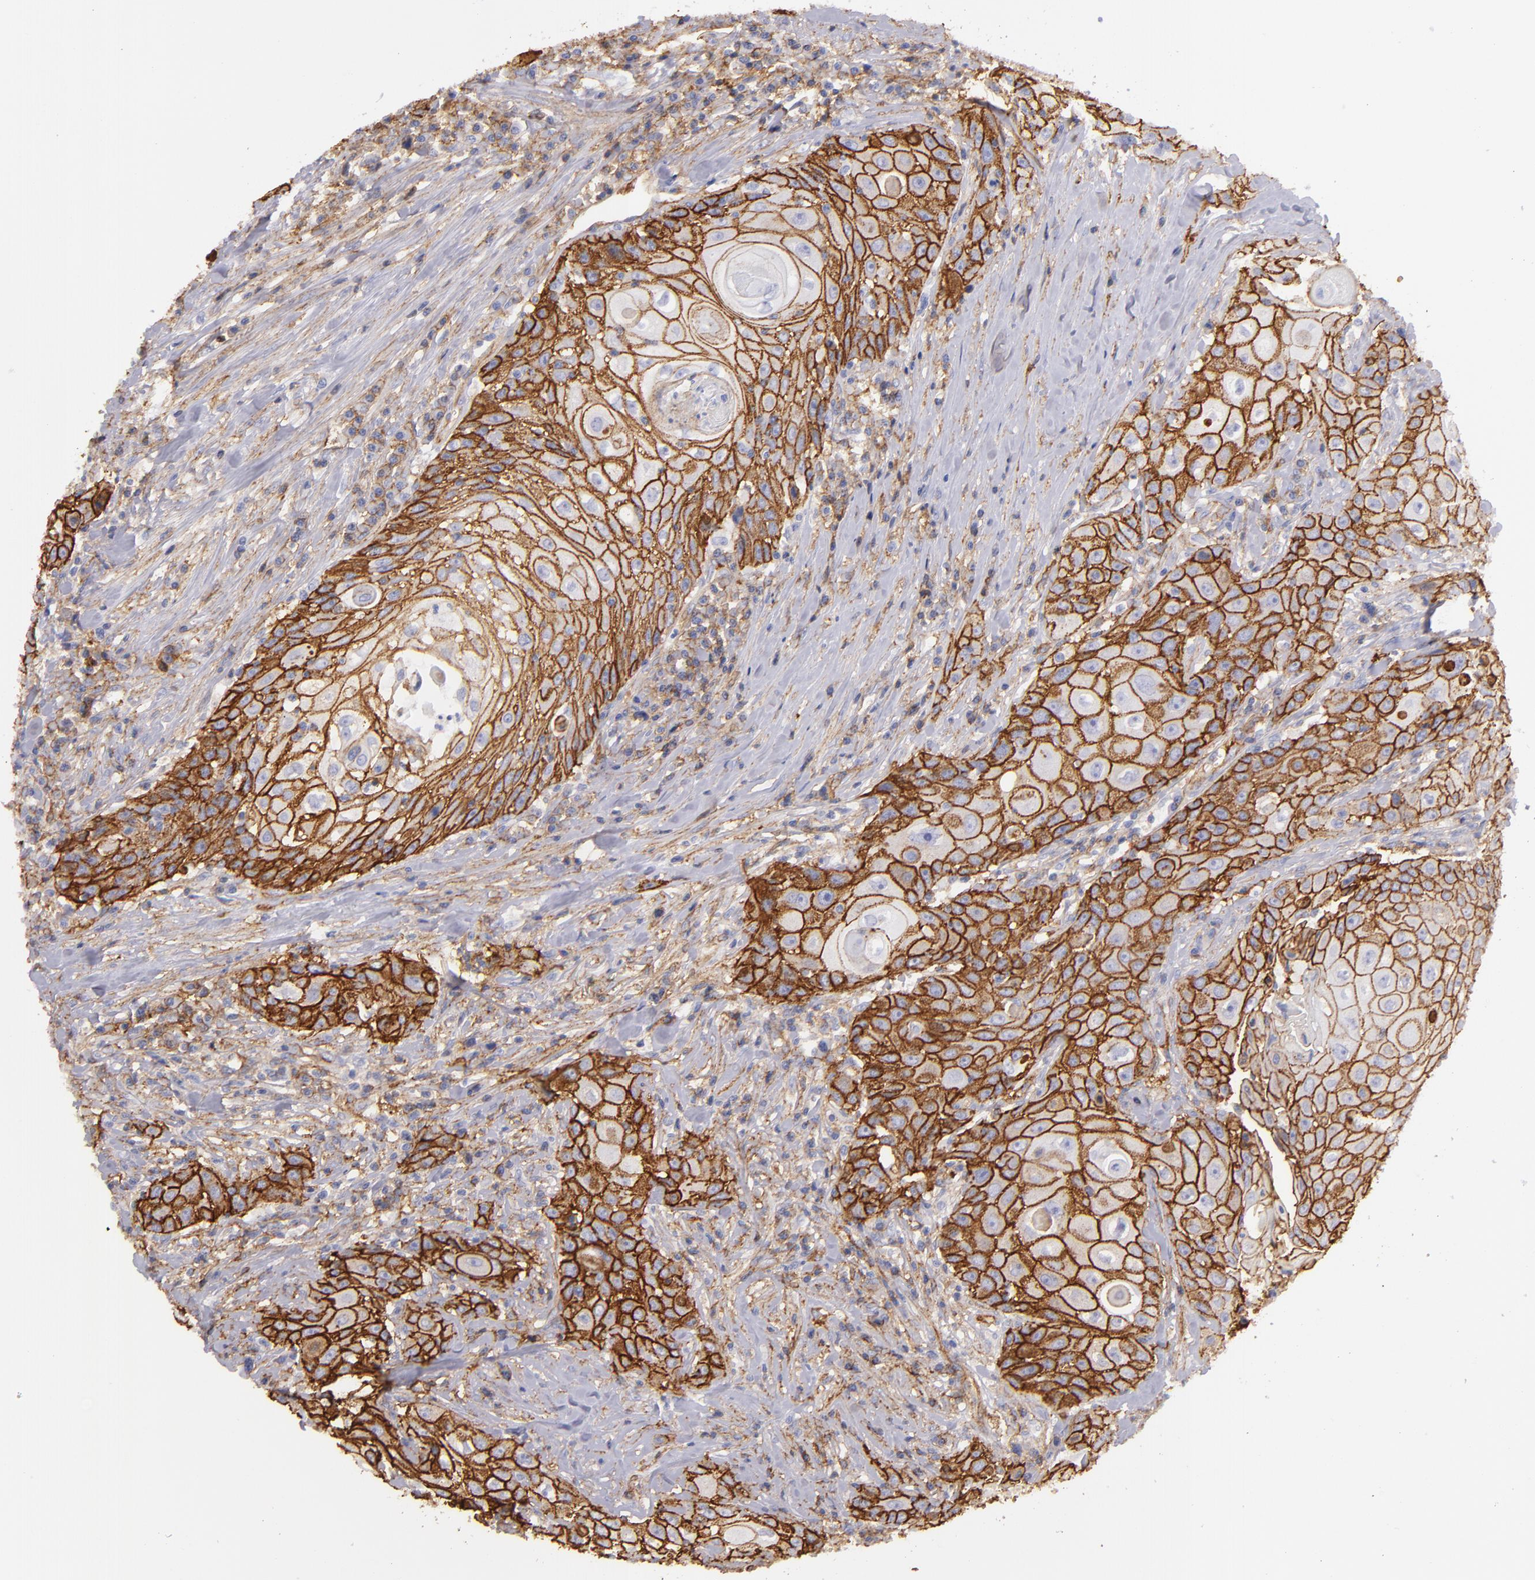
{"staining": {"intensity": "moderate", "quantity": "25%-75%", "location": "cytoplasmic/membranous"}, "tissue": "head and neck cancer", "cell_type": "Tumor cells", "image_type": "cancer", "snomed": [{"axis": "morphology", "description": "Squamous cell carcinoma, NOS"}, {"axis": "topography", "description": "Oral tissue"}, {"axis": "topography", "description": "Head-Neck"}], "caption": "Immunohistochemistry of human head and neck squamous cell carcinoma demonstrates medium levels of moderate cytoplasmic/membranous expression in approximately 25%-75% of tumor cells. Using DAB (3,3'-diaminobenzidine) (brown) and hematoxylin (blue) stains, captured at high magnification using brightfield microscopy.", "gene": "CD151", "patient": {"sex": "female", "age": 82}}